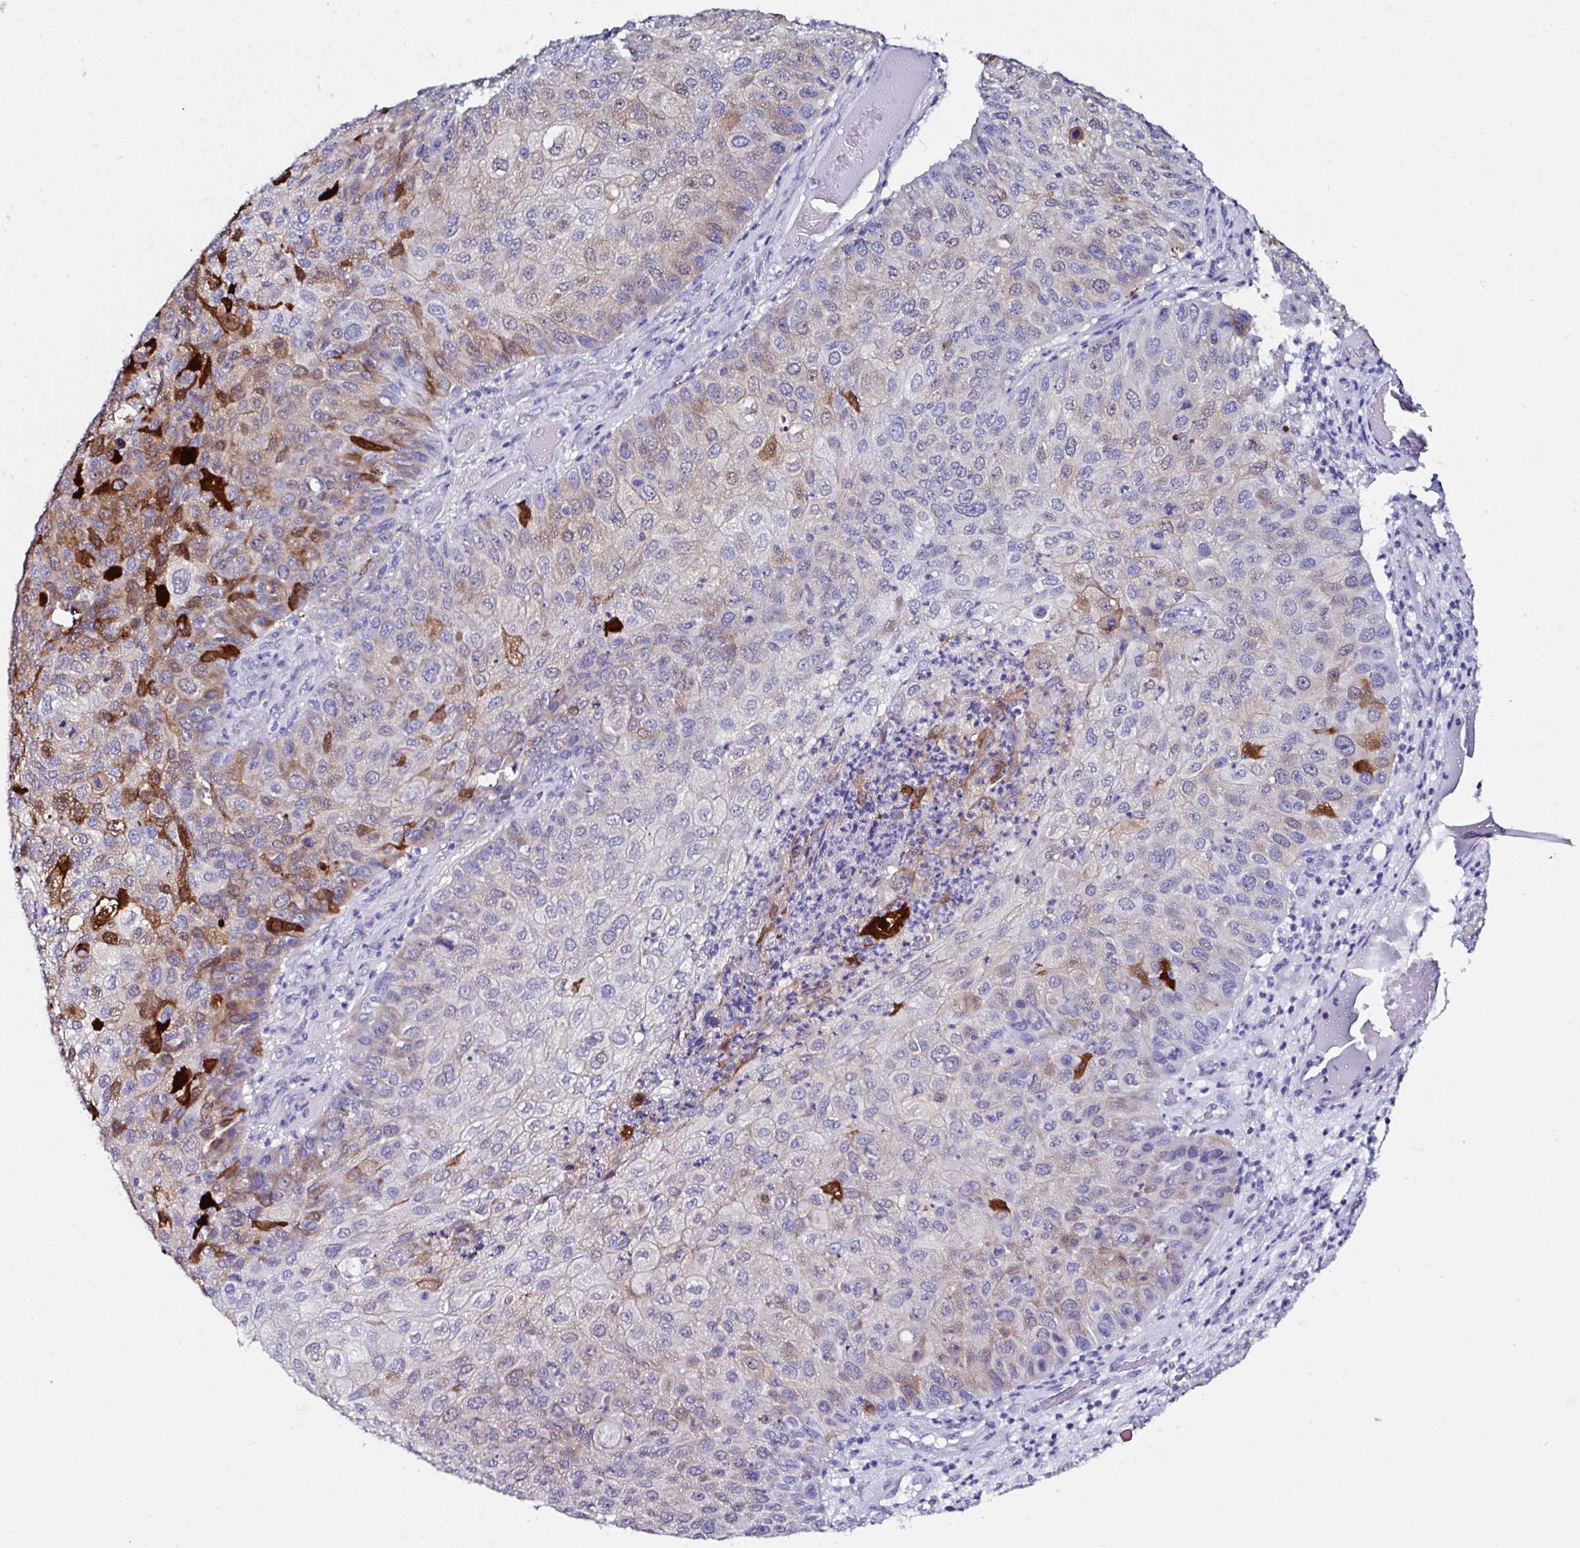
{"staining": {"intensity": "strong", "quantity": "<25%", "location": "cytoplasmic/membranous"}, "tissue": "skin cancer", "cell_type": "Tumor cells", "image_type": "cancer", "snomed": [{"axis": "morphology", "description": "Squamous cell carcinoma, NOS"}, {"axis": "topography", "description": "Skin"}], "caption": "Immunohistochemical staining of human squamous cell carcinoma (skin) displays medium levels of strong cytoplasmic/membranous staining in approximately <25% of tumor cells.", "gene": "UGT3A1", "patient": {"sex": "male", "age": 87}}